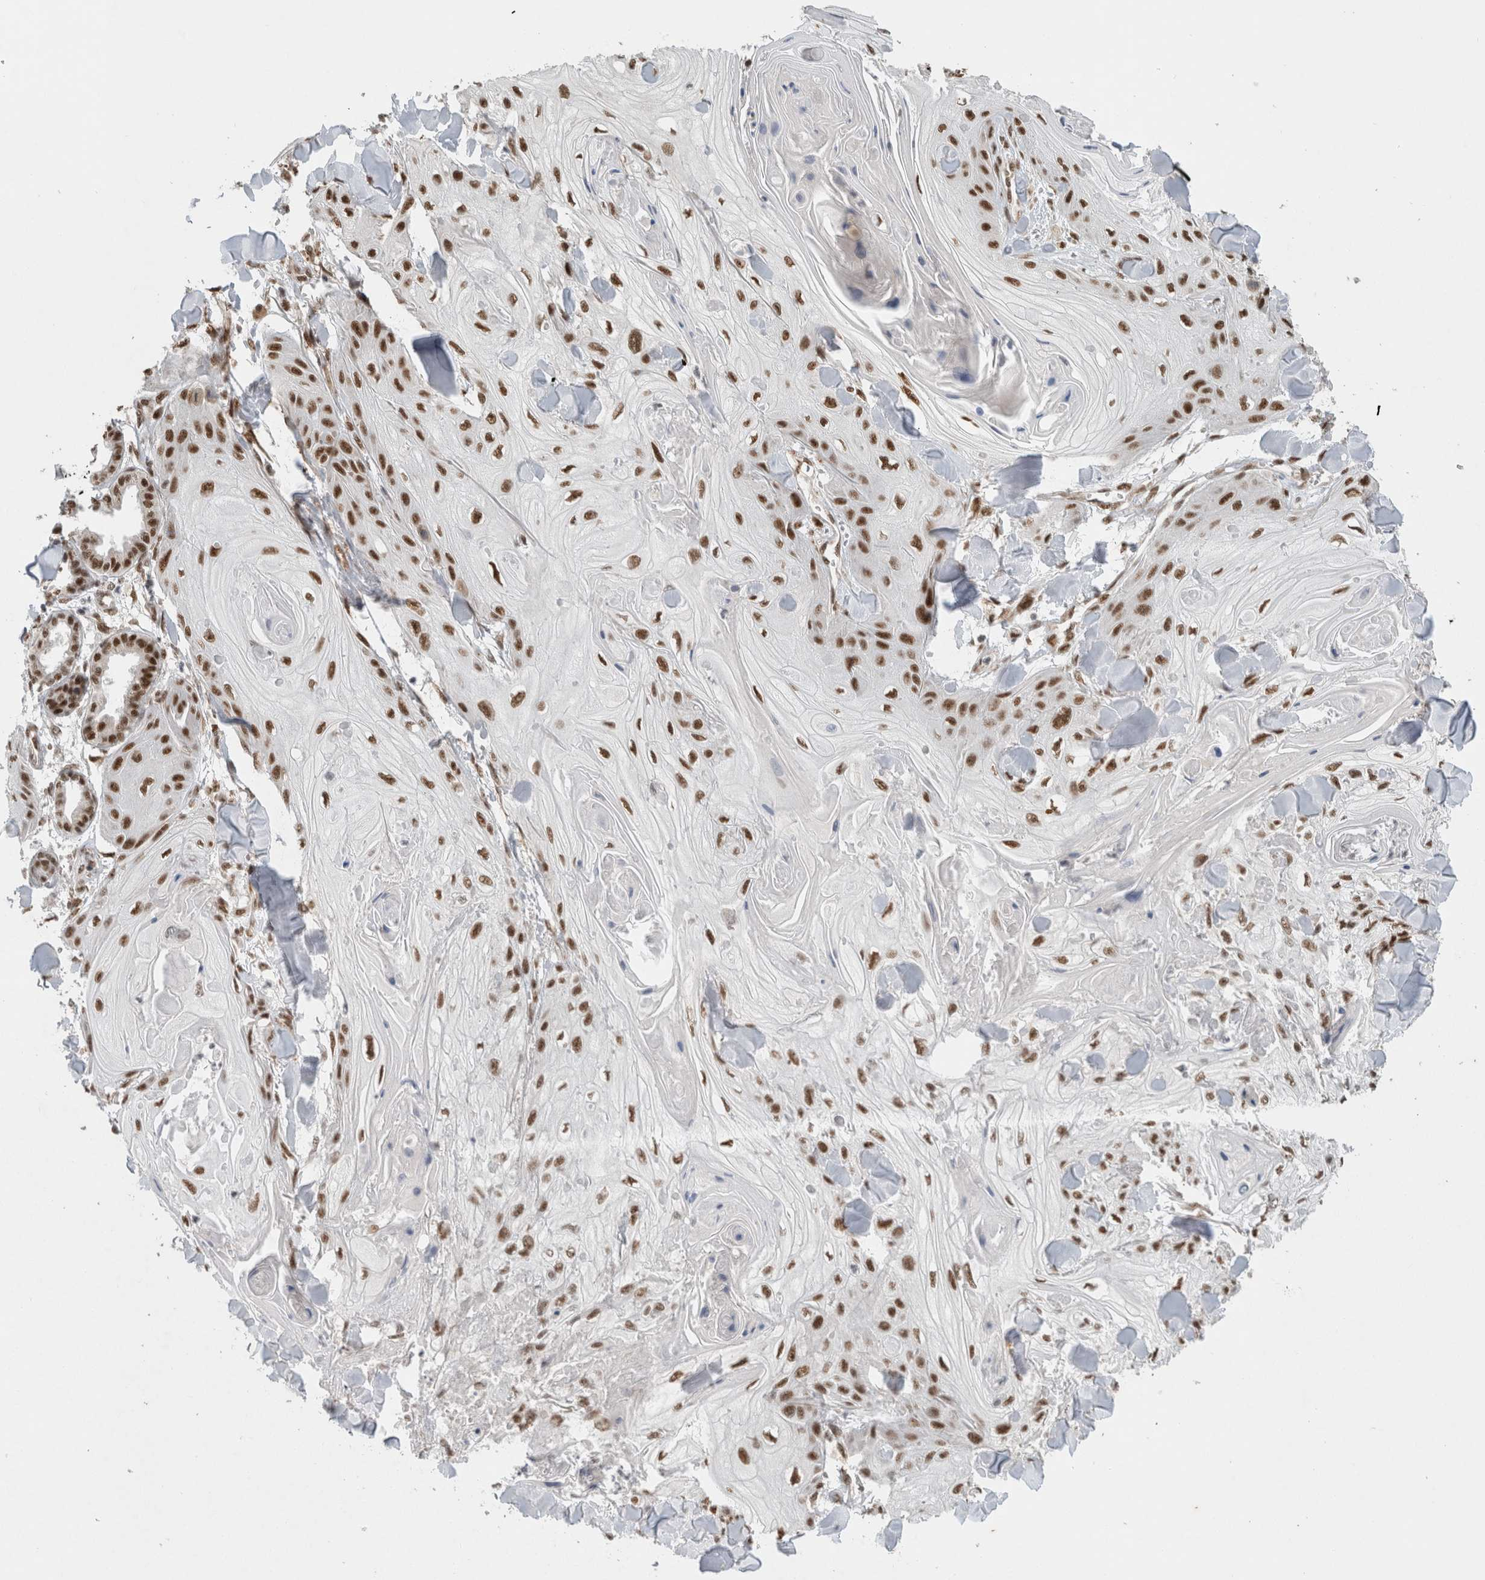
{"staining": {"intensity": "strong", "quantity": ">75%", "location": "nuclear"}, "tissue": "skin cancer", "cell_type": "Tumor cells", "image_type": "cancer", "snomed": [{"axis": "morphology", "description": "Squamous cell carcinoma, NOS"}, {"axis": "topography", "description": "Skin"}], "caption": "This micrograph shows immunohistochemistry (IHC) staining of human skin cancer (squamous cell carcinoma), with high strong nuclear staining in approximately >75% of tumor cells.", "gene": "DDX42", "patient": {"sex": "male", "age": 74}}